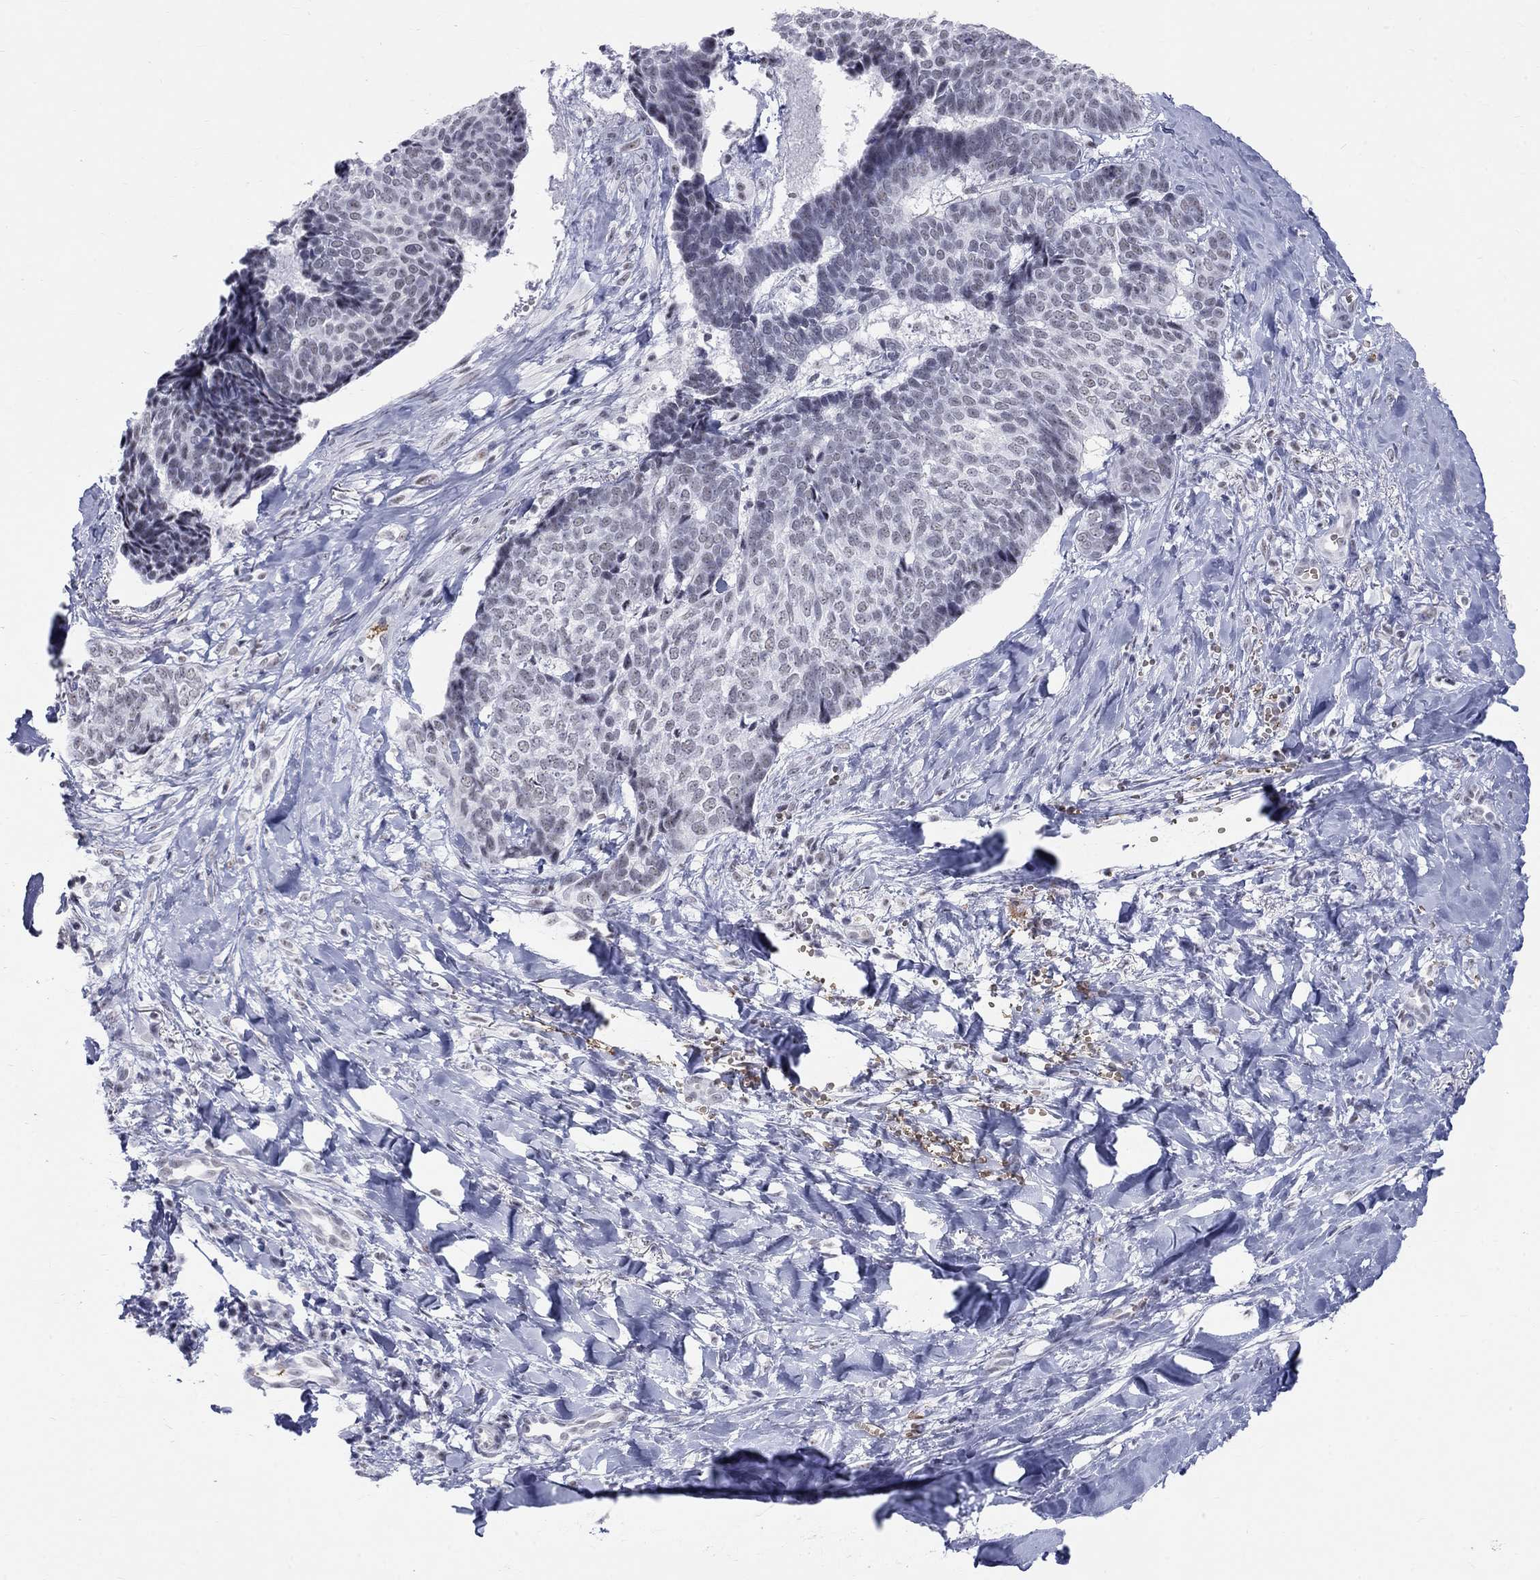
{"staining": {"intensity": "negative", "quantity": "none", "location": "none"}, "tissue": "skin cancer", "cell_type": "Tumor cells", "image_type": "cancer", "snomed": [{"axis": "morphology", "description": "Basal cell carcinoma"}, {"axis": "topography", "description": "Skin"}], "caption": "Immunohistochemistry (IHC) of basal cell carcinoma (skin) demonstrates no staining in tumor cells.", "gene": "DMTN", "patient": {"sex": "male", "age": 86}}